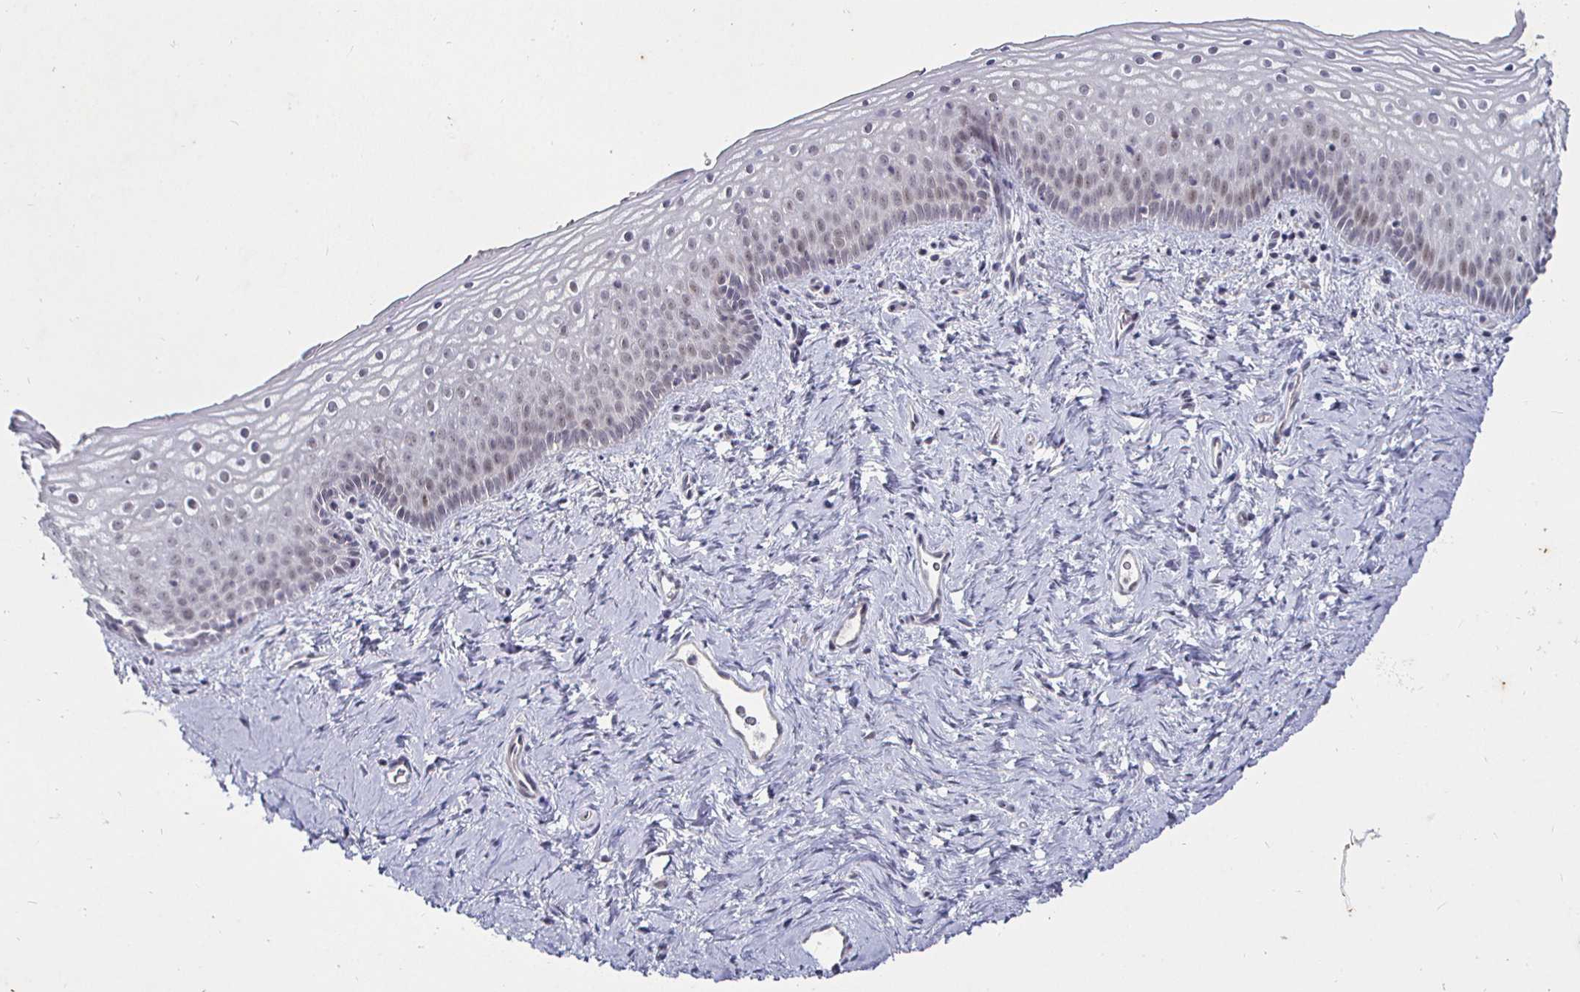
{"staining": {"intensity": "weak", "quantity": "25%-75%", "location": "nuclear"}, "tissue": "vagina", "cell_type": "Squamous epithelial cells", "image_type": "normal", "snomed": [{"axis": "morphology", "description": "Normal tissue, NOS"}, {"axis": "topography", "description": "Vagina"}], "caption": "Protein expression analysis of benign human vagina reveals weak nuclear staining in about 25%-75% of squamous epithelial cells. Using DAB (3,3'-diaminobenzidine) (brown) and hematoxylin (blue) stains, captured at high magnification using brightfield microscopy.", "gene": "MLH1", "patient": {"sex": "female", "age": 45}}